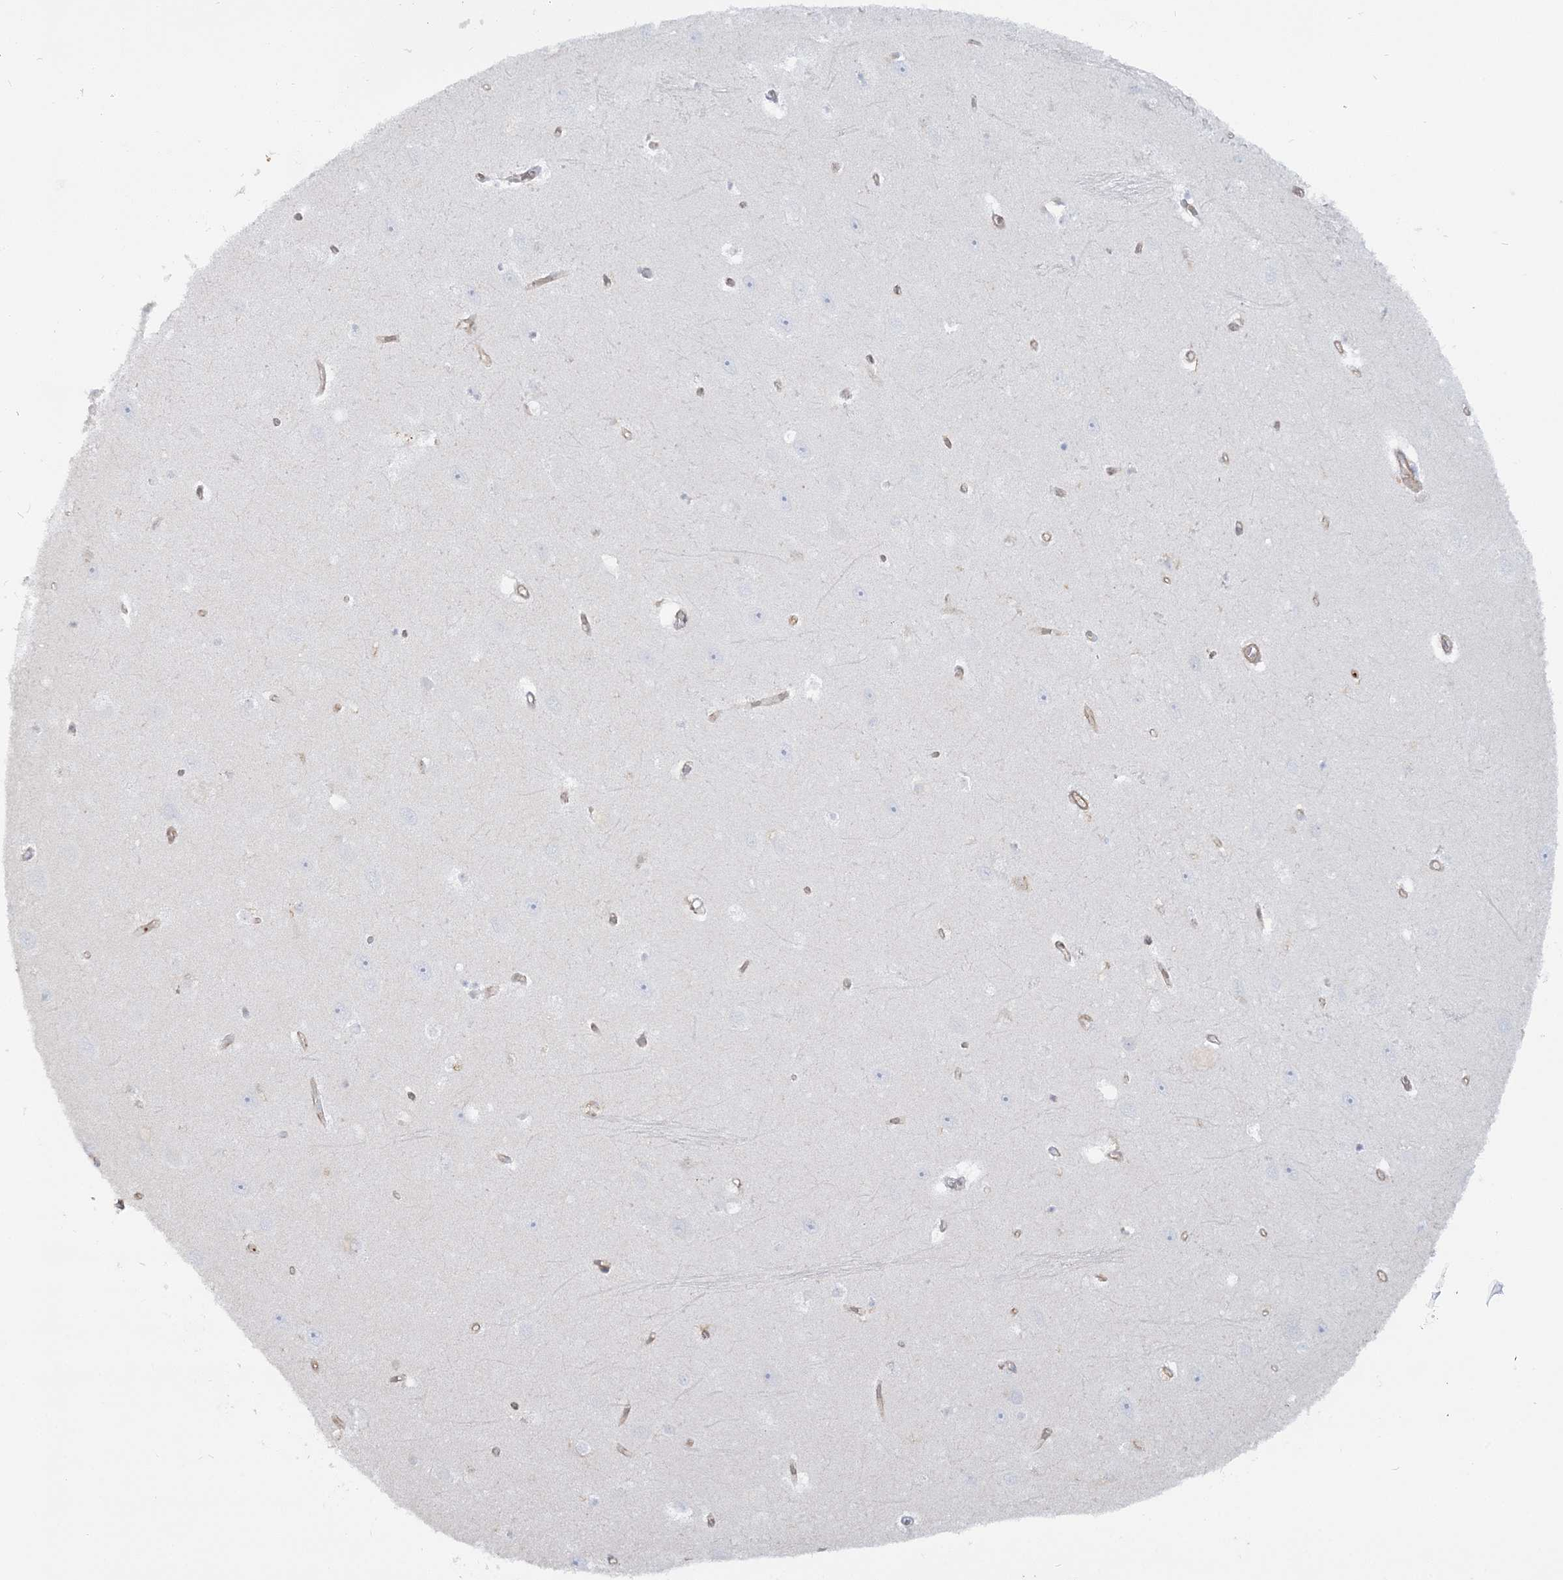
{"staining": {"intensity": "negative", "quantity": "none", "location": "none"}, "tissue": "hippocampus", "cell_type": "Glial cells", "image_type": "normal", "snomed": [{"axis": "morphology", "description": "Normal tissue, NOS"}, {"axis": "topography", "description": "Hippocampus"}], "caption": "Immunohistochemistry histopathology image of unremarkable hippocampus: hippocampus stained with DAB reveals no significant protein staining in glial cells.", "gene": "CUEDC2", "patient": {"sex": "female", "age": 64}}